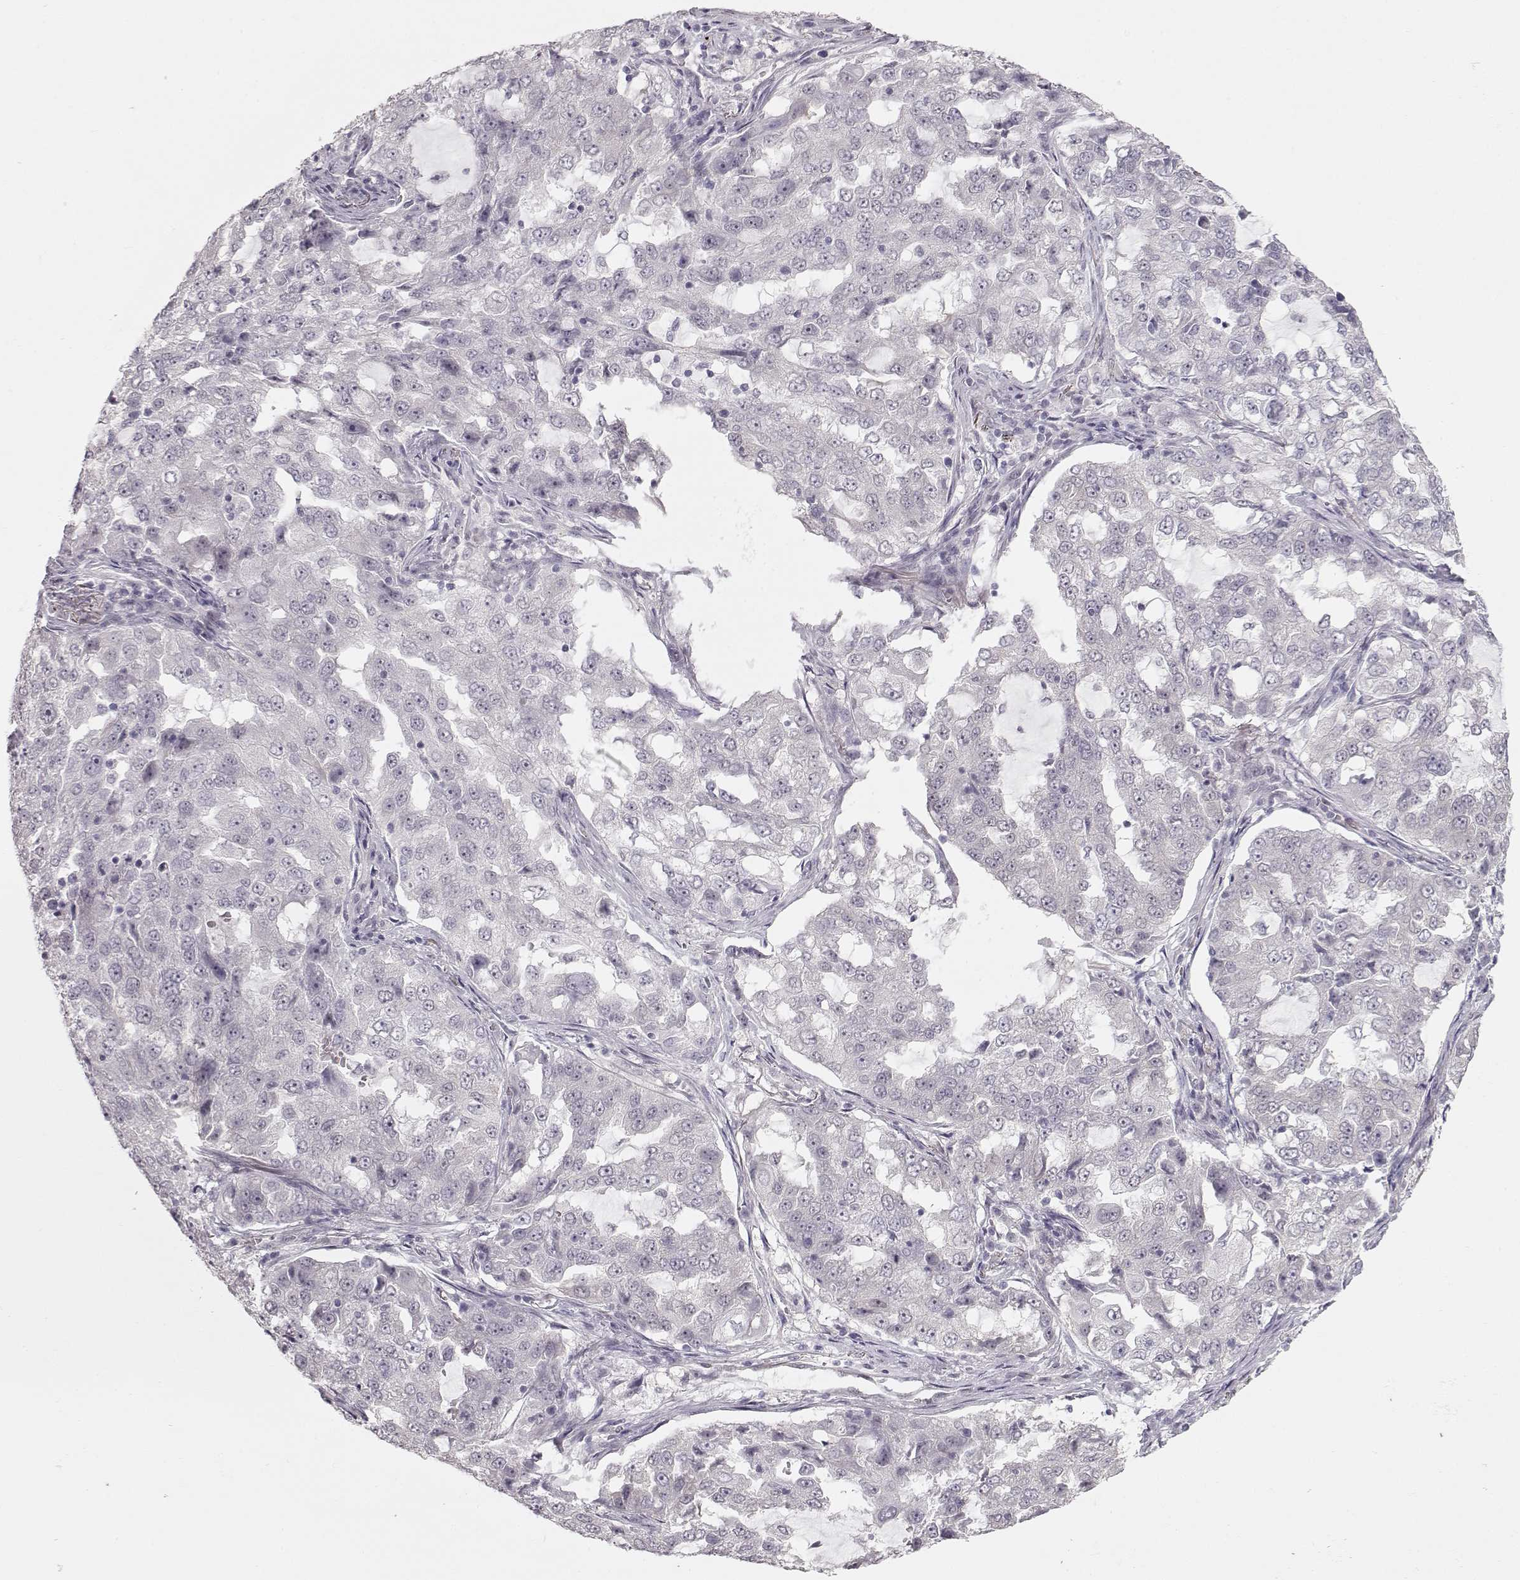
{"staining": {"intensity": "negative", "quantity": "none", "location": "none"}, "tissue": "lung cancer", "cell_type": "Tumor cells", "image_type": "cancer", "snomed": [{"axis": "morphology", "description": "Adenocarcinoma, NOS"}, {"axis": "topography", "description": "Lung"}], "caption": "Tumor cells show no significant protein positivity in adenocarcinoma (lung).", "gene": "FAM205A", "patient": {"sex": "female", "age": 61}}